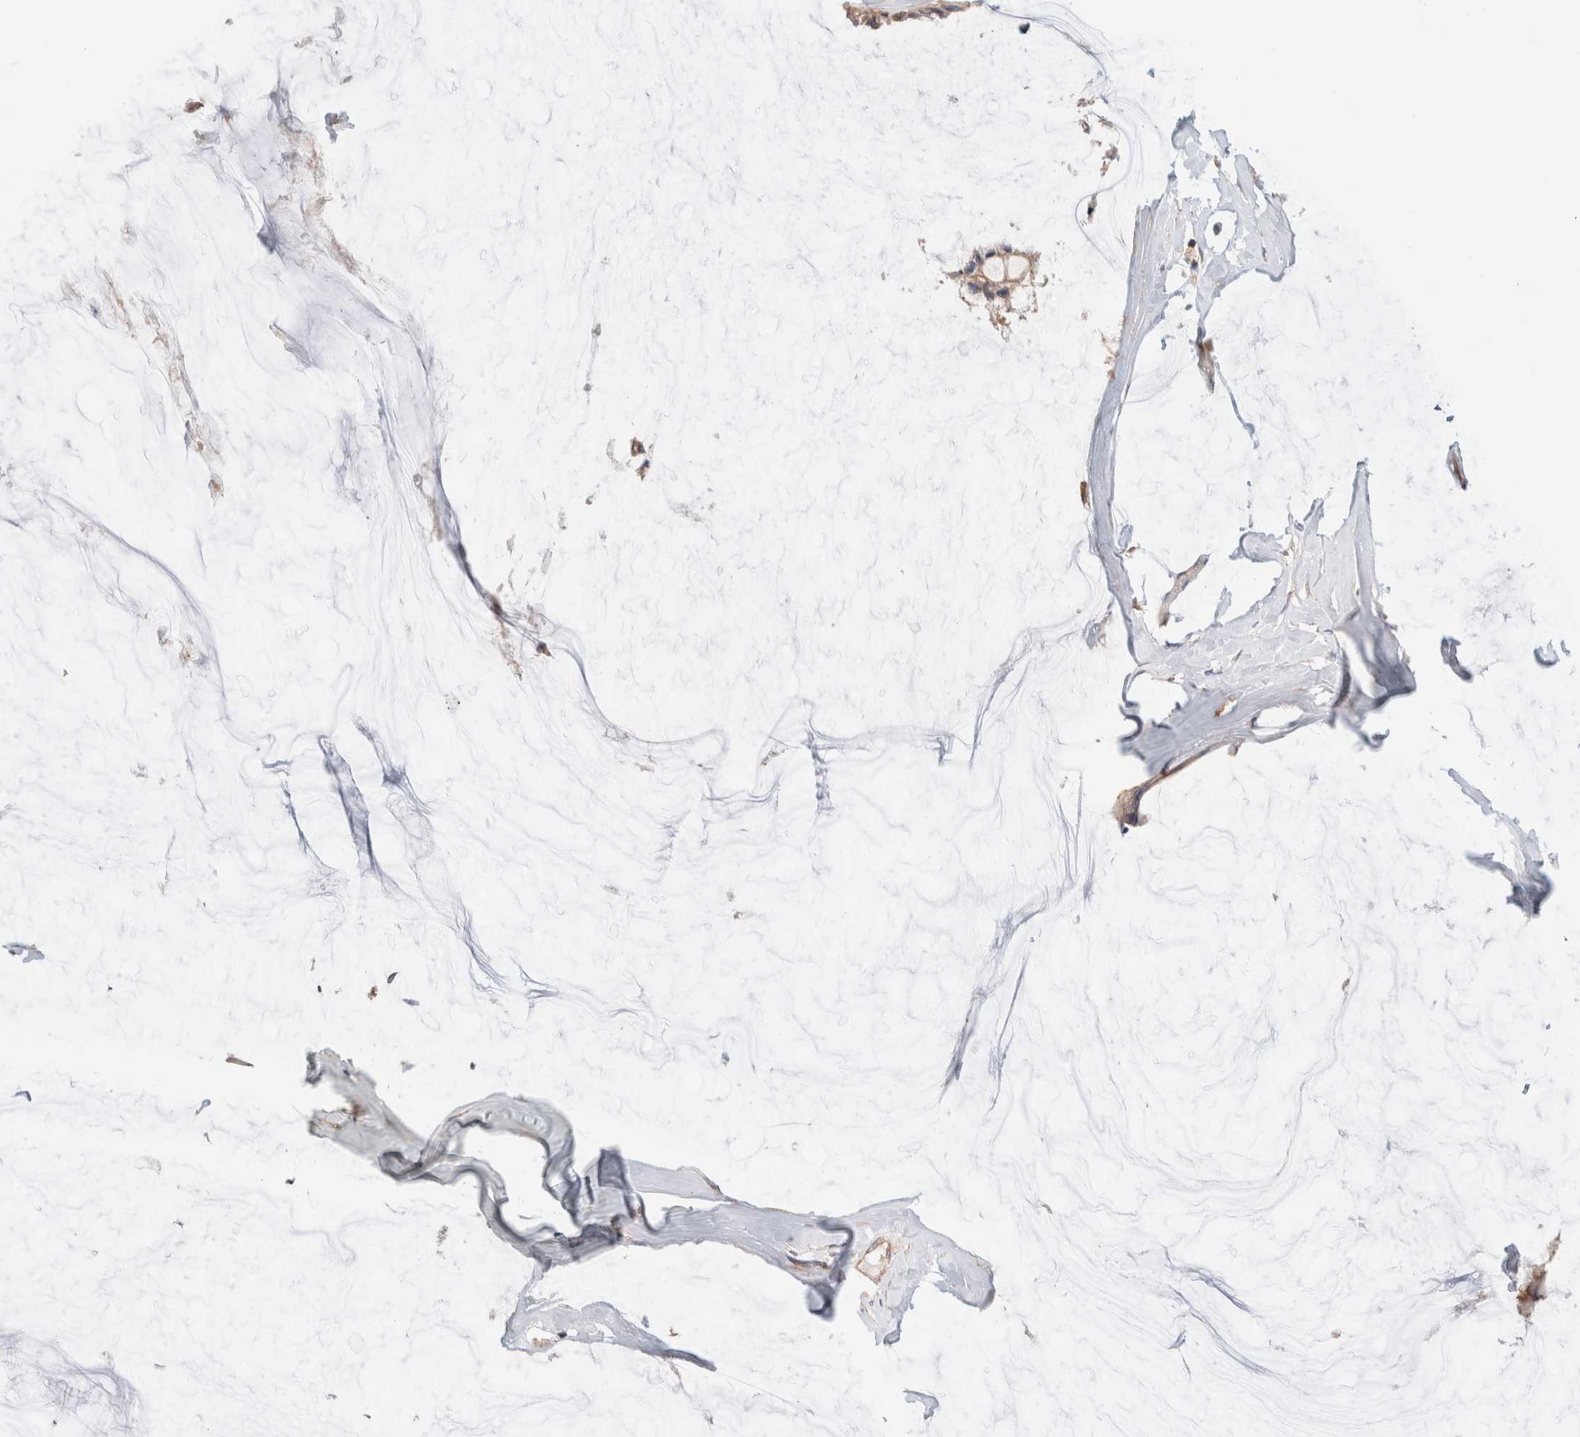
{"staining": {"intensity": "weak", "quantity": "<25%", "location": "cytoplasmic/membranous"}, "tissue": "ovarian cancer", "cell_type": "Tumor cells", "image_type": "cancer", "snomed": [{"axis": "morphology", "description": "Cystadenocarcinoma, mucinous, NOS"}, {"axis": "topography", "description": "Ovary"}], "caption": "Tumor cells show no significant protein staining in ovarian cancer (mucinous cystadenocarcinoma).", "gene": "CFAP418", "patient": {"sex": "female", "age": 39}}